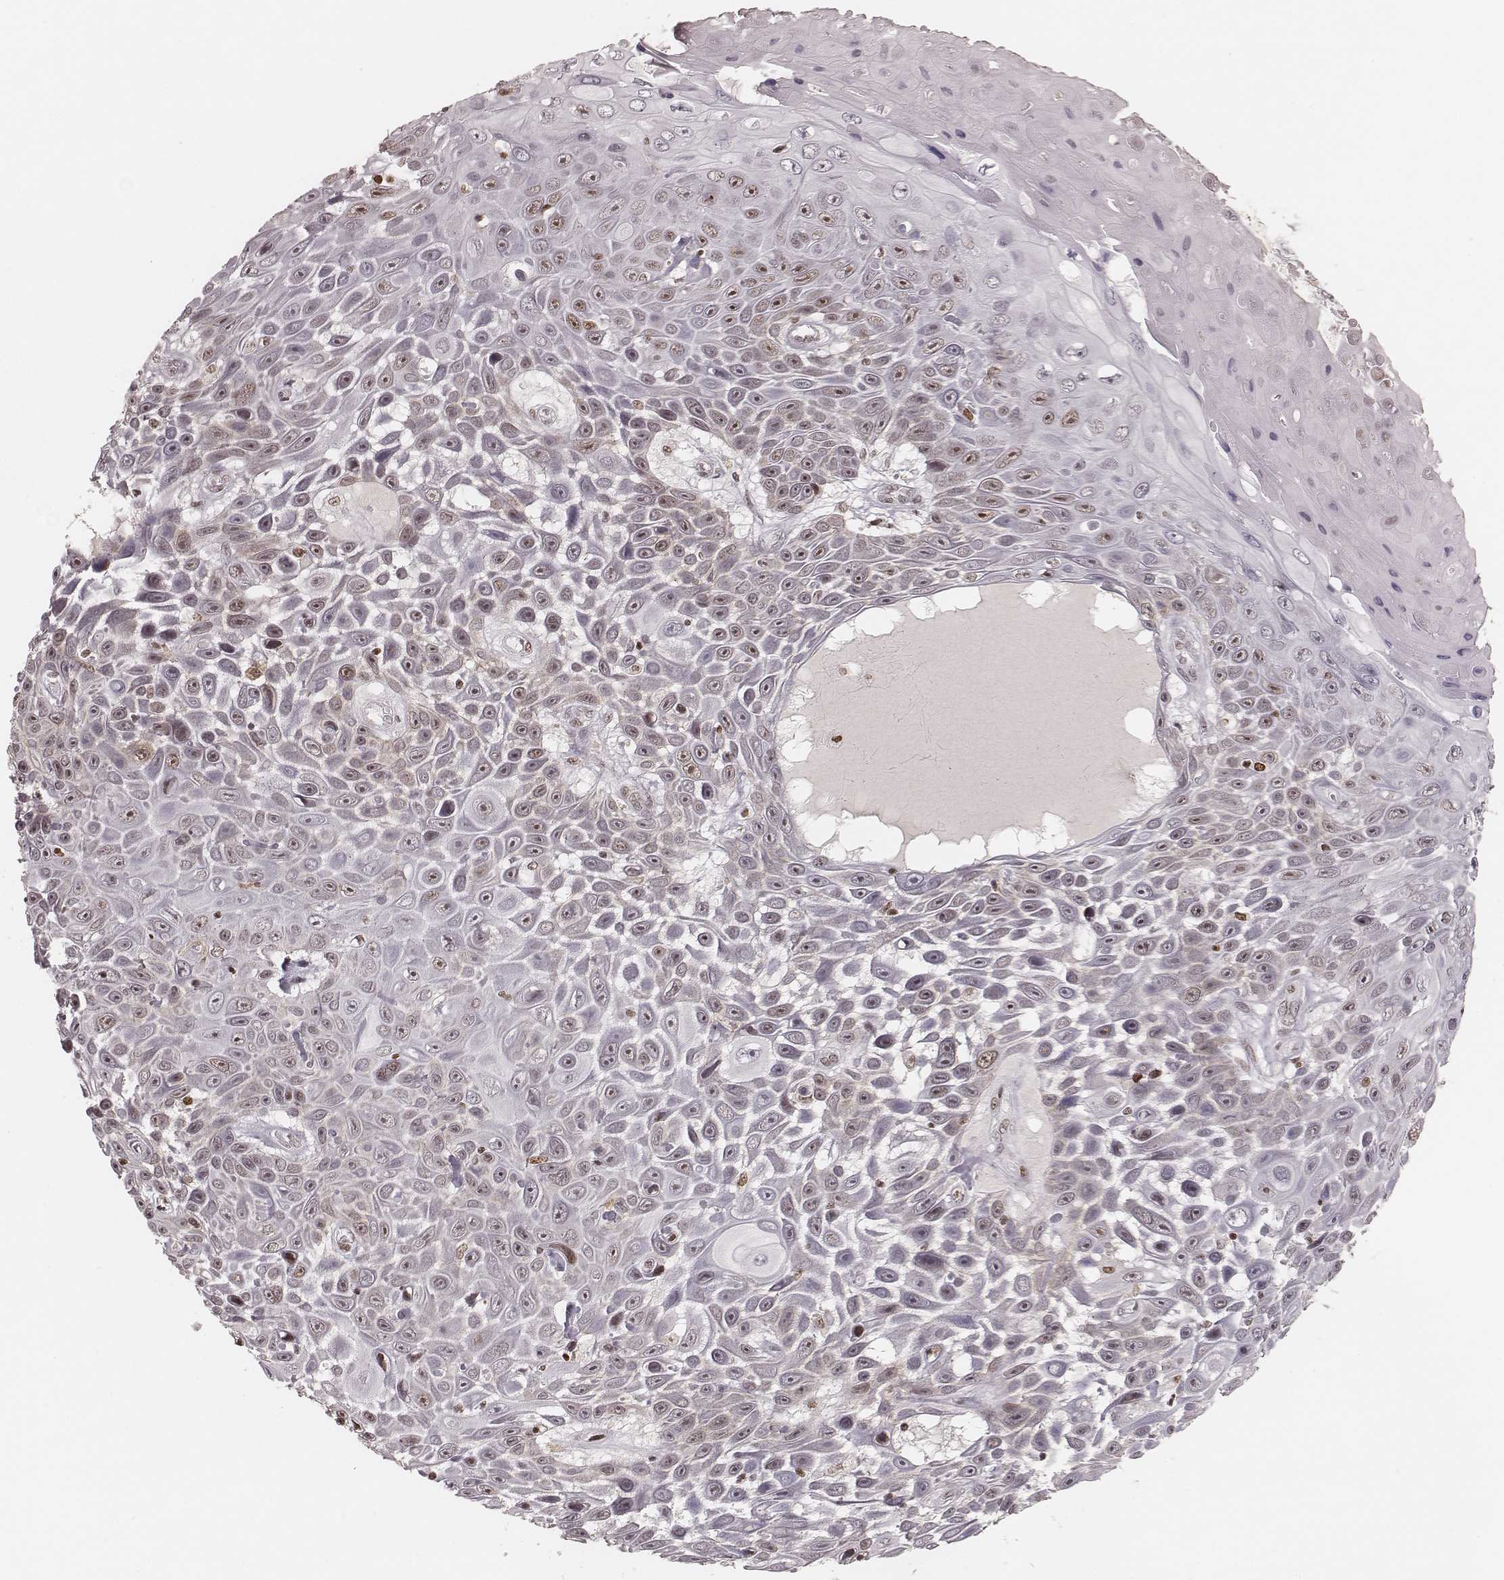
{"staining": {"intensity": "moderate", "quantity": "<25%", "location": "nuclear"}, "tissue": "skin cancer", "cell_type": "Tumor cells", "image_type": "cancer", "snomed": [{"axis": "morphology", "description": "Squamous cell carcinoma, NOS"}, {"axis": "topography", "description": "Skin"}], "caption": "Moderate nuclear protein expression is appreciated in about <25% of tumor cells in skin cancer (squamous cell carcinoma).", "gene": "PARP1", "patient": {"sex": "male", "age": 82}}